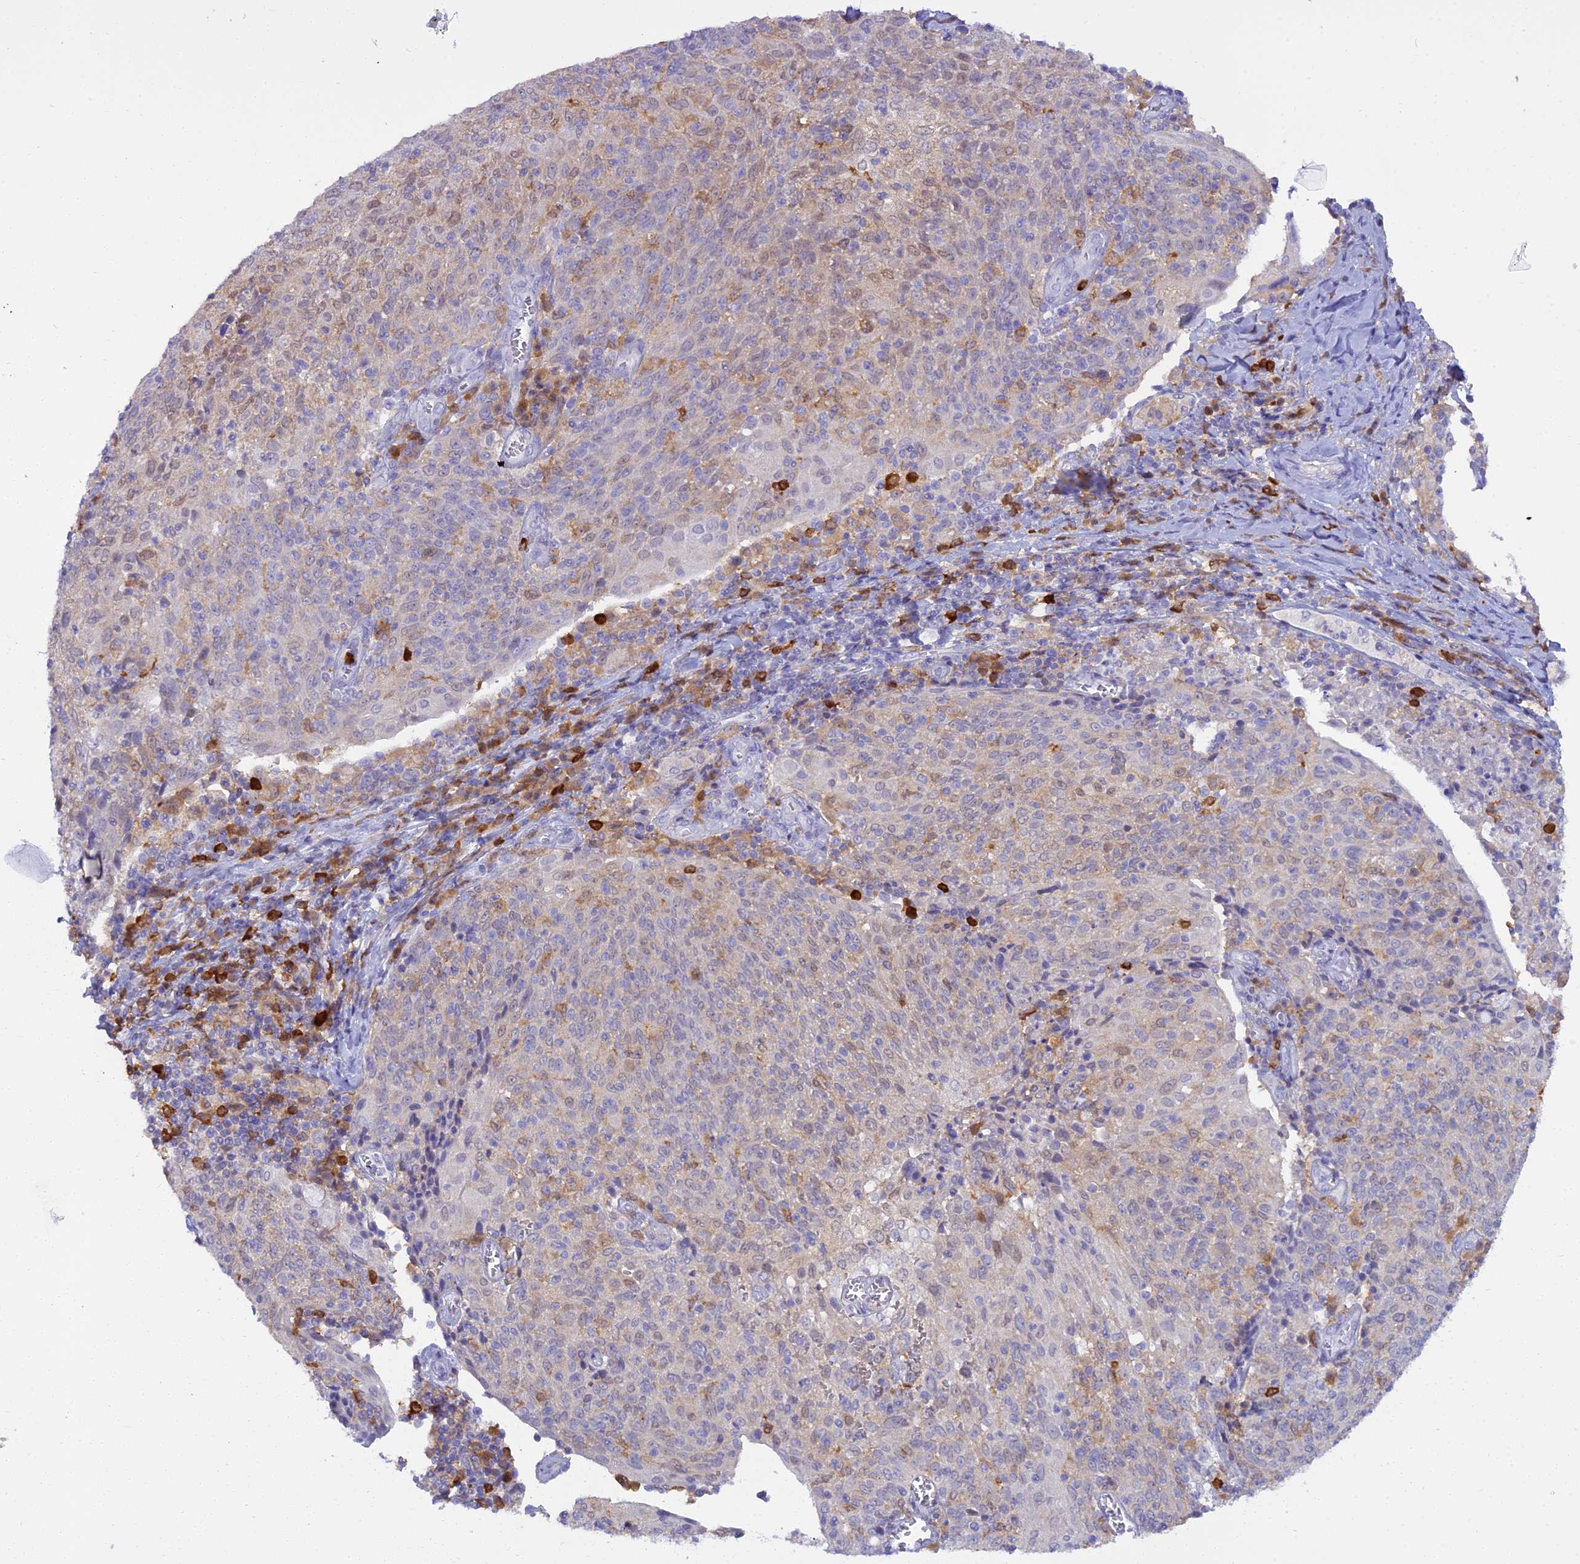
{"staining": {"intensity": "moderate", "quantity": "<25%", "location": "cytoplasmic/membranous"}, "tissue": "cervical cancer", "cell_type": "Tumor cells", "image_type": "cancer", "snomed": [{"axis": "morphology", "description": "Squamous cell carcinoma, NOS"}, {"axis": "topography", "description": "Cervix"}], "caption": "Immunohistochemical staining of human cervical cancer (squamous cell carcinoma) demonstrates low levels of moderate cytoplasmic/membranous protein staining in about <25% of tumor cells.", "gene": "BLNK", "patient": {"sex": "female", "age": 52}}